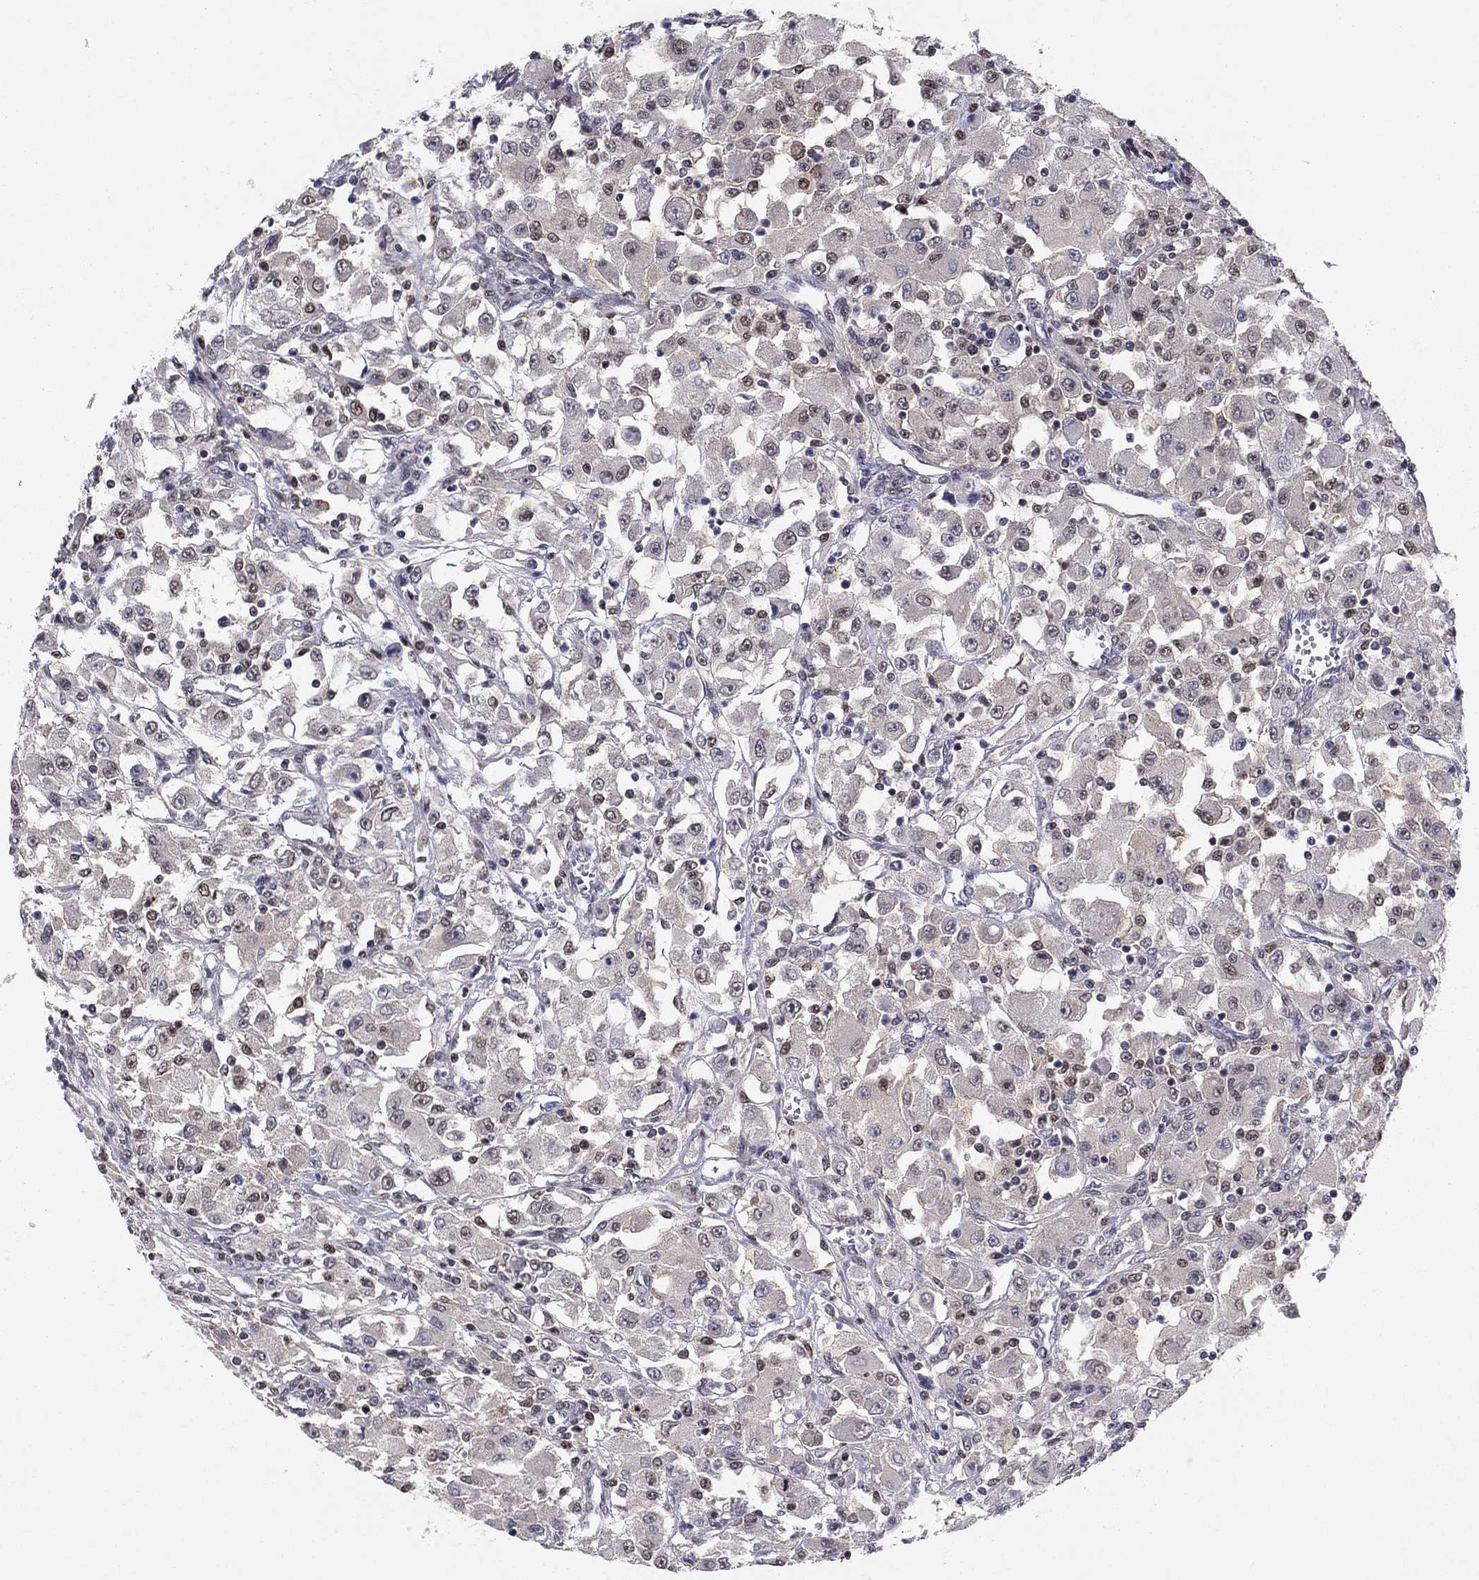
{"staining": {"intensity": "negative", "quantity": "none", "location": "none"}, "tissue": "renal cancer", "cell_type": "Tumor cells", "image_type": "cancer", "snomed": [{"axis": "morphology", "description": "Adenocarcinoma, NOS"}, {"axis": "topography", "description": "Kidney"}], "caption": "The immunohistochemistry (IHC) photomicrograph has no significant positivity in tumor cells of renal cancer tissue. The staining is performed using DAB (3,3'-diaminobenzidine) brown chromogen with nuclei counter-stained in using hematoxylin.", "gene": "CRTC1", "patient": {"sex": "female", "age": 67}}